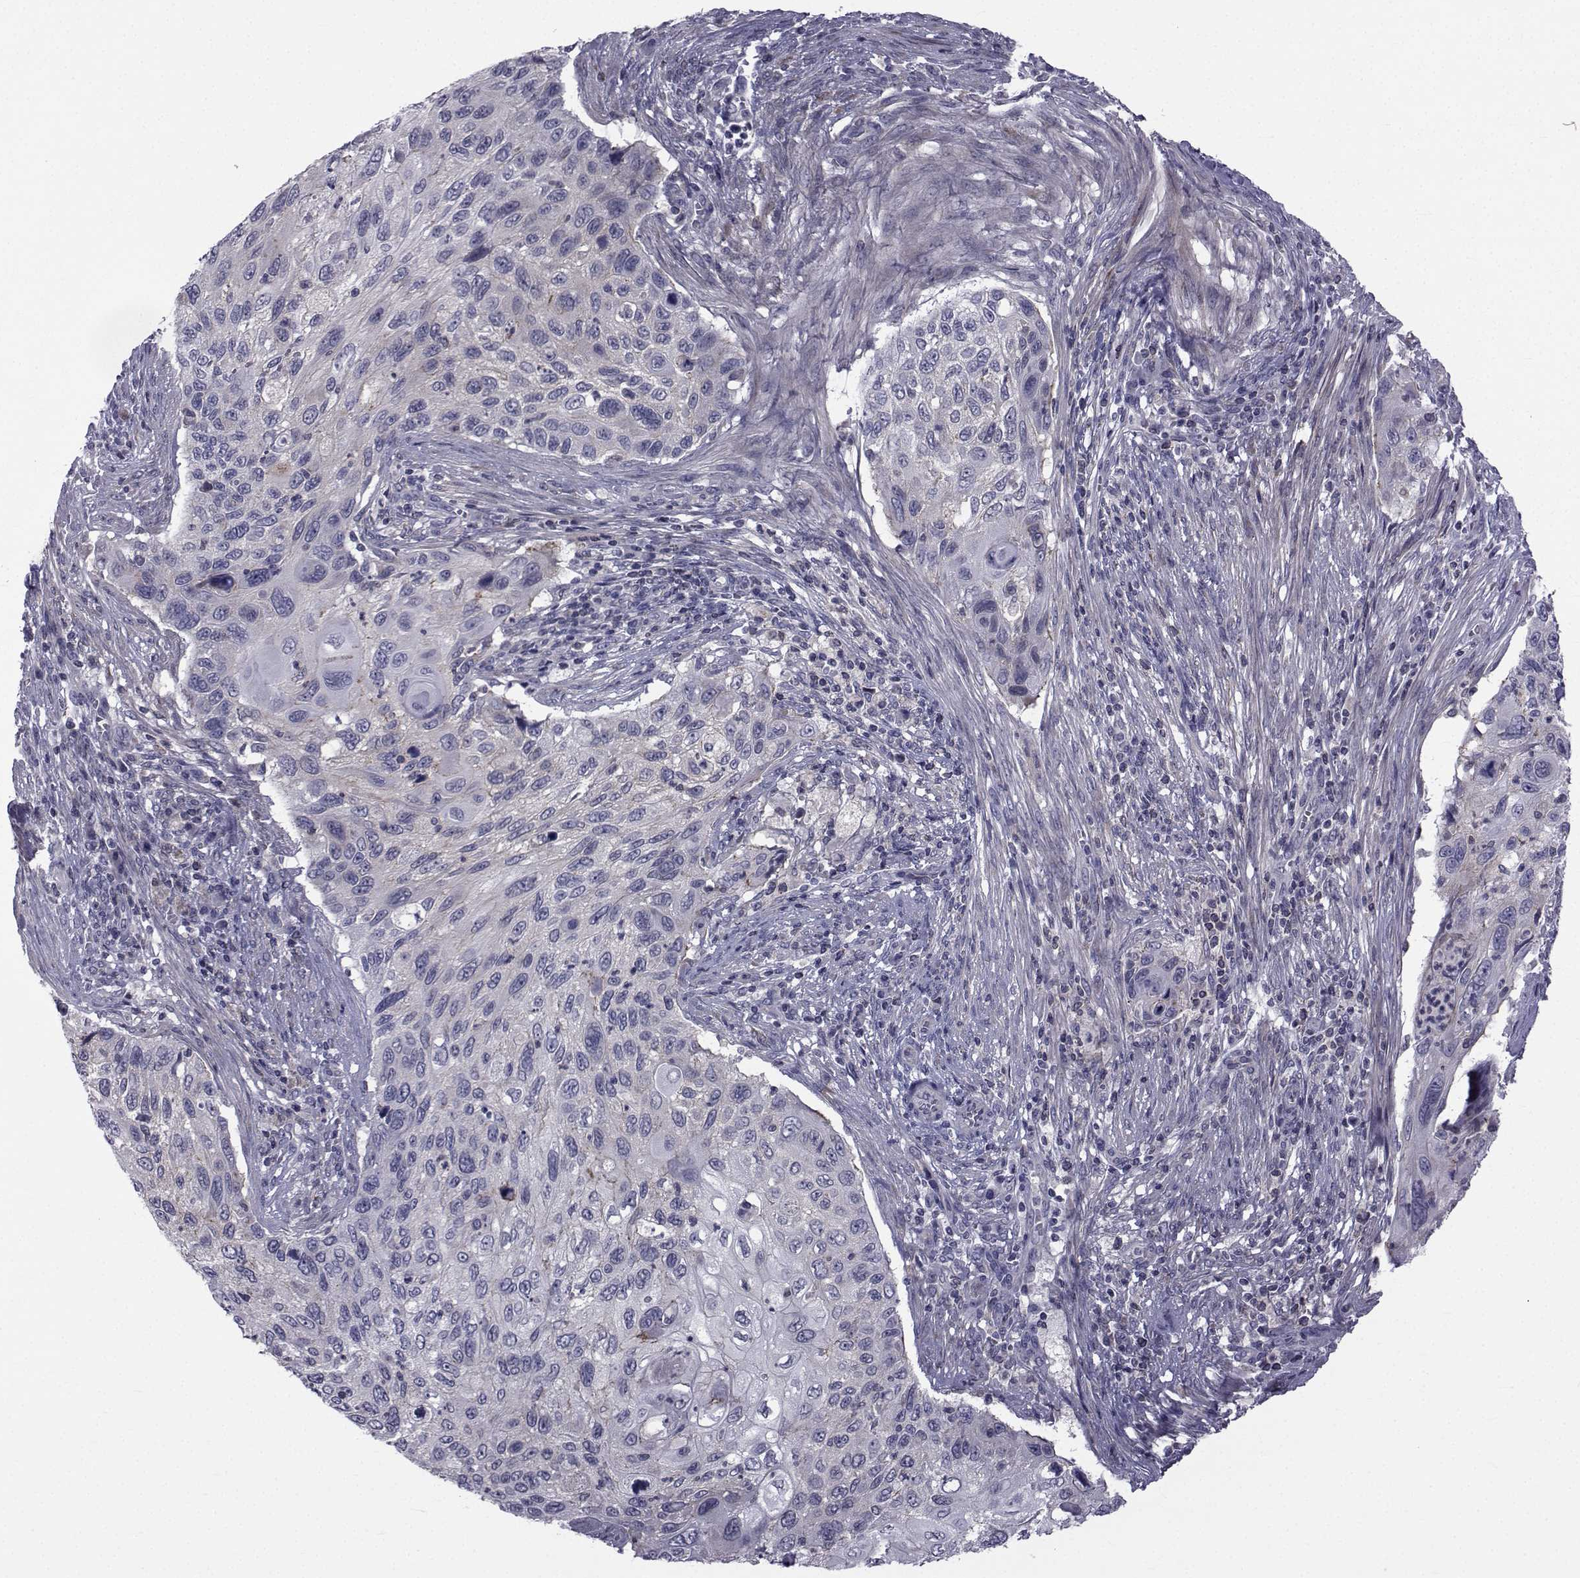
{"staining": {"intensity": "negative", "quantity": "none", "location": "none"}, "tissue": "cervical cancer", "cell_type": "Tumor cells", "image_type": "cancer", "snomed": [{"axis": "morphology", "description": "Squamous cell carcinoma, NOS"}, {"axis": "topography", "description": "Cervix"}], "caption": "Immunohistochemical staining of cervical squamous cell carcinoma exhibits no significant expression in tumor cells.", "gene": "SLC30A10", "patient": {"sex": "female", "age": 70}}